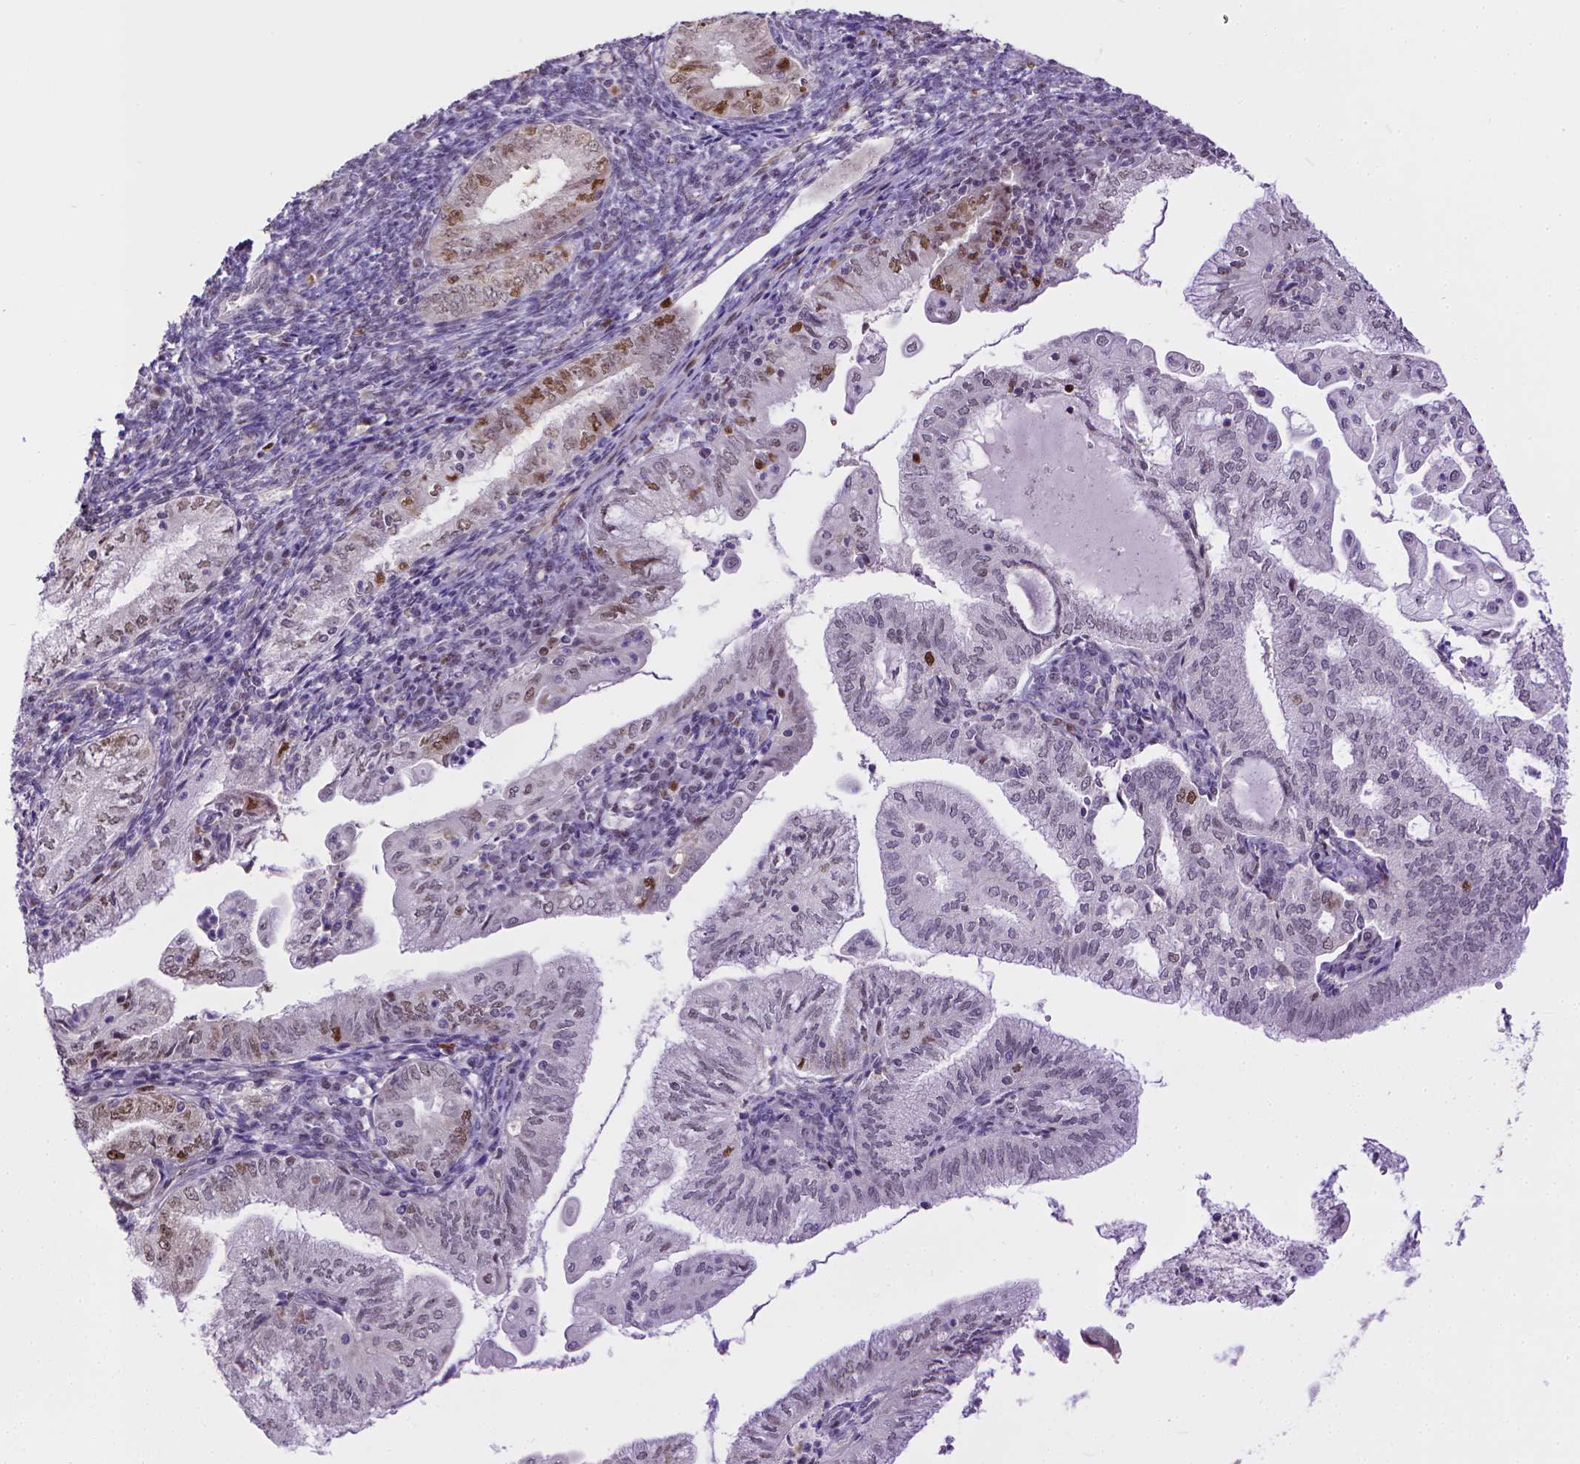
{"staining": {"intensity": "moderate", "quantity": "25%-75%", "location": "nuclear"}, "tissue": "endometrial cancer", "cell_type": "Tumor cells", "image_type": "cancer", "snomed": [{"axis": "morphology", "description": "Adenocarcinoma, NOS"}, {"axis": "topography", "description": "Endometrium"}], "caption": "This photomicrograph displays immunohistochemistry staining of endometrial cancer, with medium moderate nuclear positivity in about 25%-75% of tumor cells.", "gene": "ERCC1", "patient": {"sex": "female", "age": 55}}